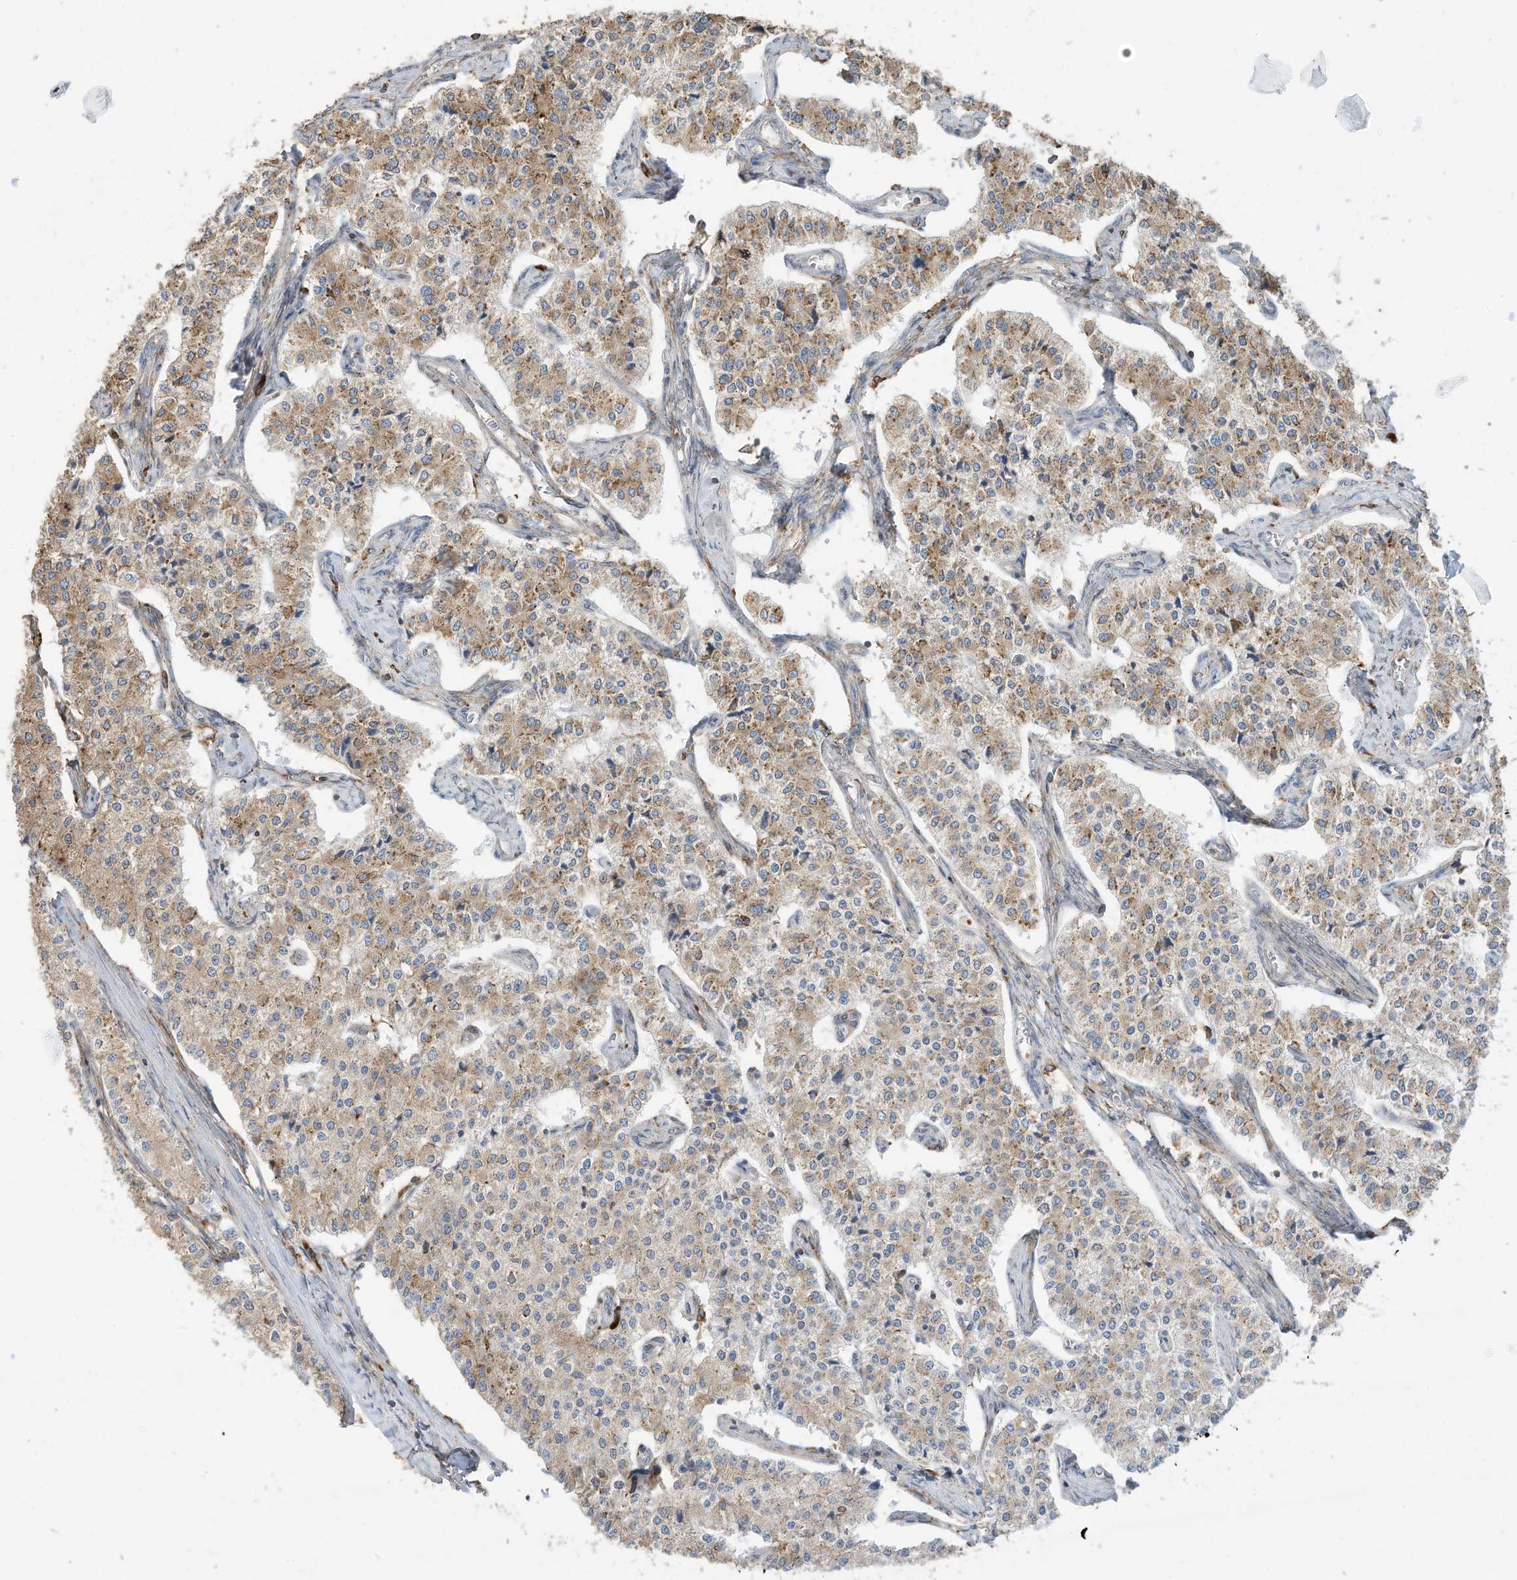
{"staining": {"intensity": "moderate", "quantity": ">75%", "location": "cytoplasmic/membranous"}, "tissue": "carcinoid", "cell_type": "Tumor cells", "image_type": "cancer", "snomed": [{"axis": "morphology", "description": "Carcinoid, malignant, NOS"}, {"axis": "topography", "description": "Colon"}], "caption": "Immunohistochemistry (IHC) micrograph of neoplastic tissue: human carcinoid (malignant) stained using immunohistochemistry exhibits medium levels of moderate protein expression localized specifically in the cytoplasmic/membranous of tumor cells, appearing as a cytoplasmic/membranous brown color.", "gene": "TRNAU1AP", "patient": {"sex": "female", "age": 52}}